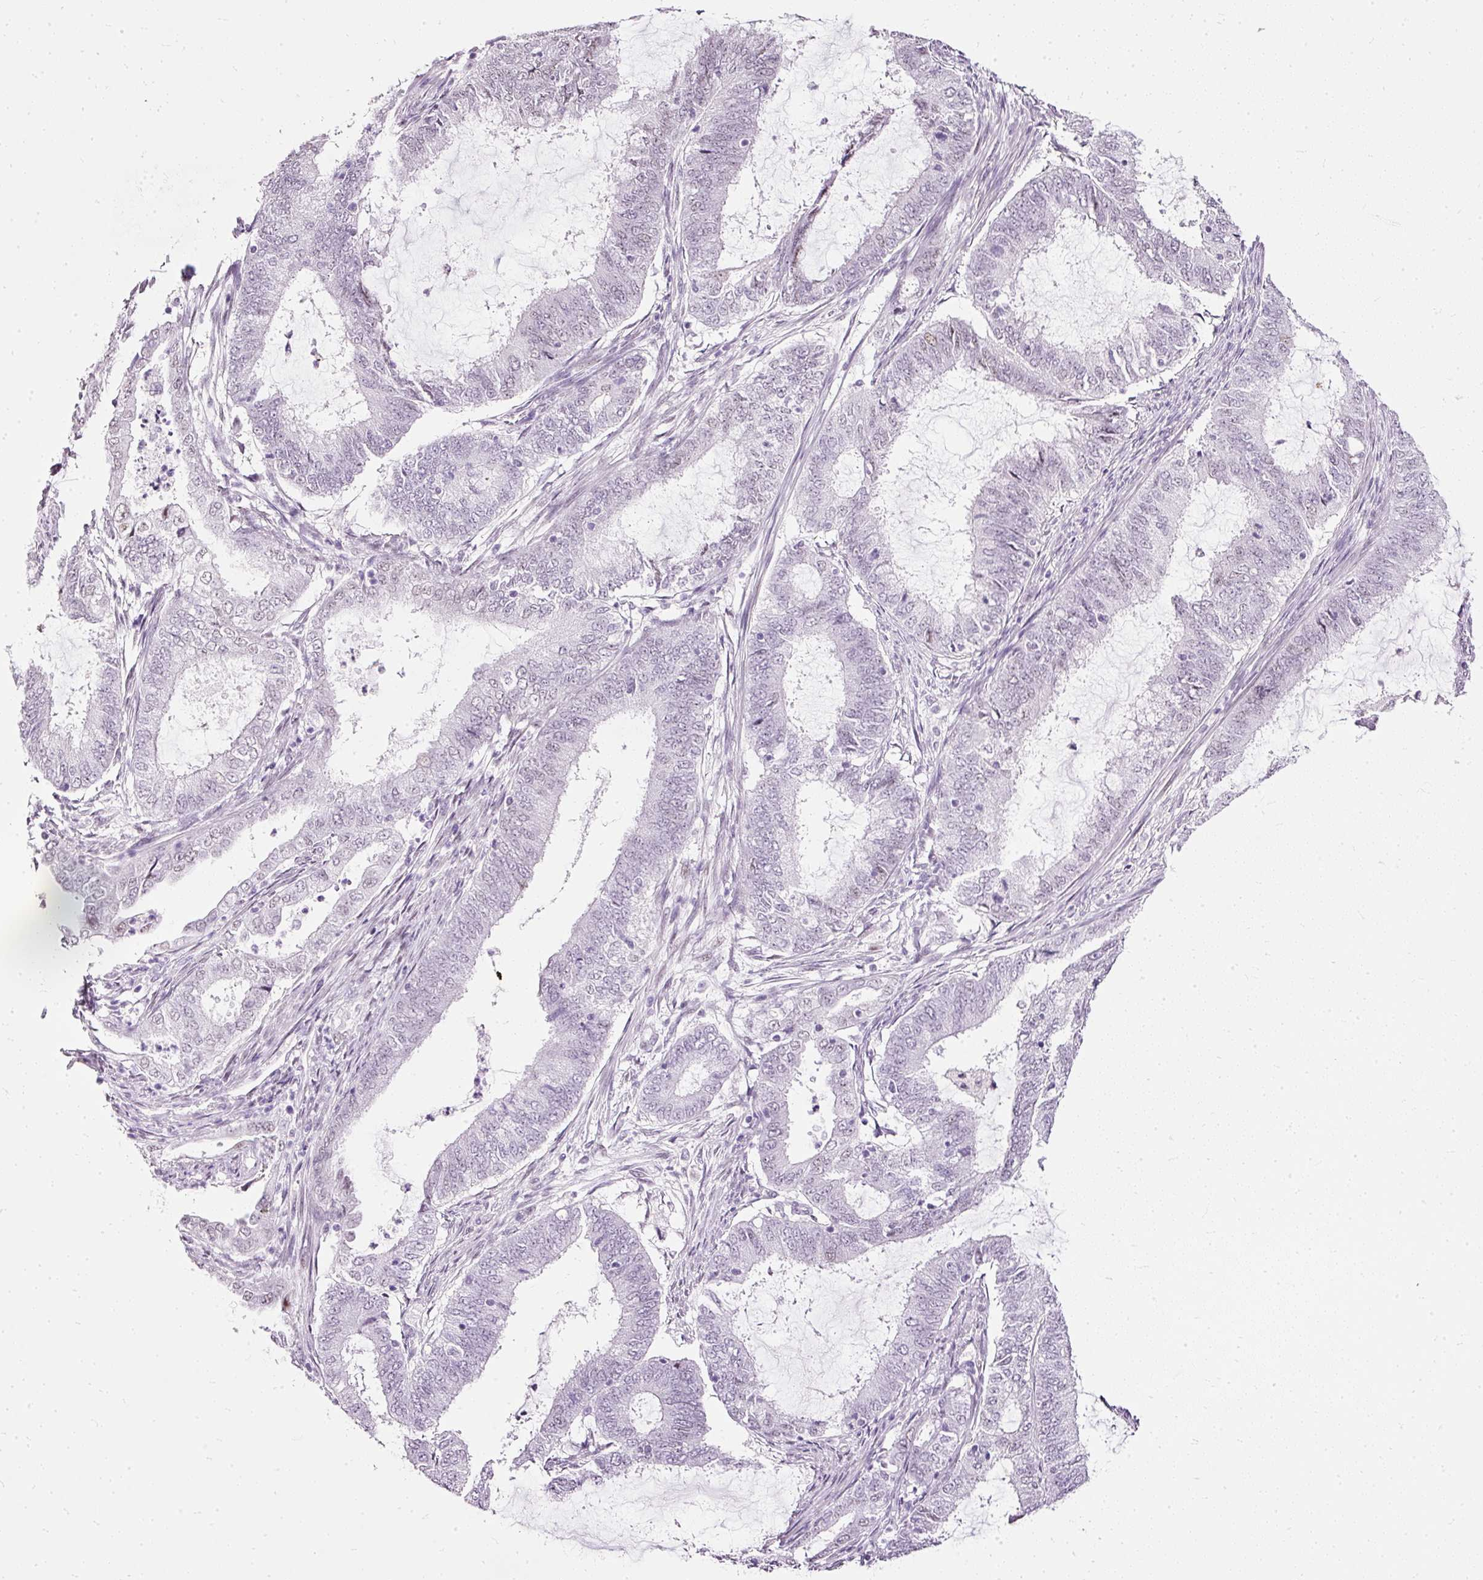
{"staining": {"intensity": "weak", "quantity": "<25%", "location": "nuclear"}, "tissue": "endometrial cancer", "cell_type": "Tumor cells", "image_type": "cancer", "snomed": [{"axis": "morphology", "description": "Adenocarcinoma, NOS"}, {"axis": "topography", "description": "Endometrium"}], "caption": "Human endometrial cancer (adenocarcinoma) stained for a protein using immunohistochemistry (IHC) shows no positivity in tumor cells.", "gene": "PDE6B", "patient": {"sex": "female", "age": 51}}